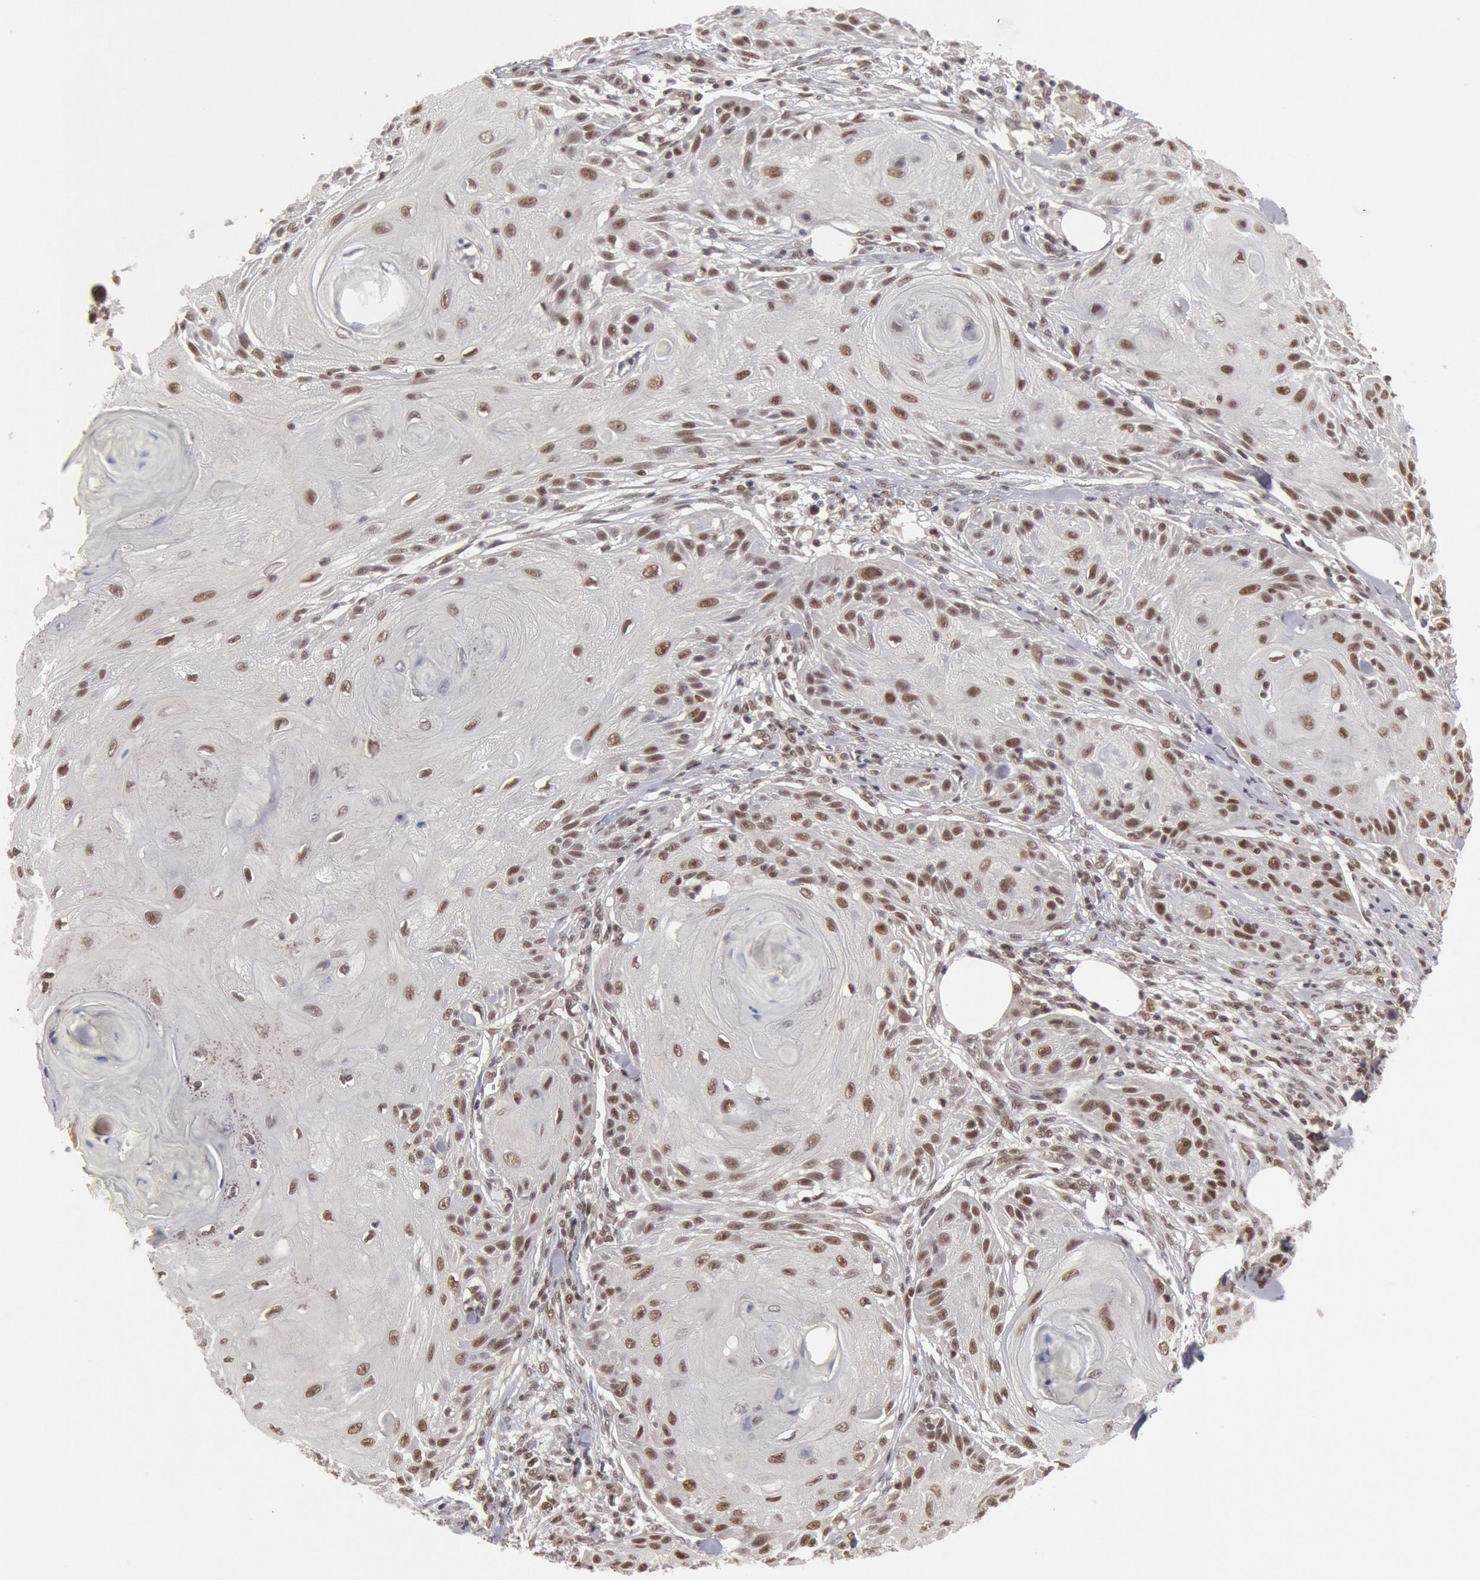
{"staining": {"intensity": "weak", "quantity": "<25%", "location": "nuclear"}, "tissue": "skin cancer", "cell_type": "Tumor cells", "image_type": "cancer", "snomed": [{"axis": "morphology", "description": "Squamous cell carcinoma, NOS"}, {"axis": "topography", "description": "Skin"}], "caption": "Squamous cell carcinoma (skin) was stained to show a protein in brown. There is no significant positivity in tumor cells.", "gene": "PPP4R3B", "patient": {"sex": "female", "age": 88}}